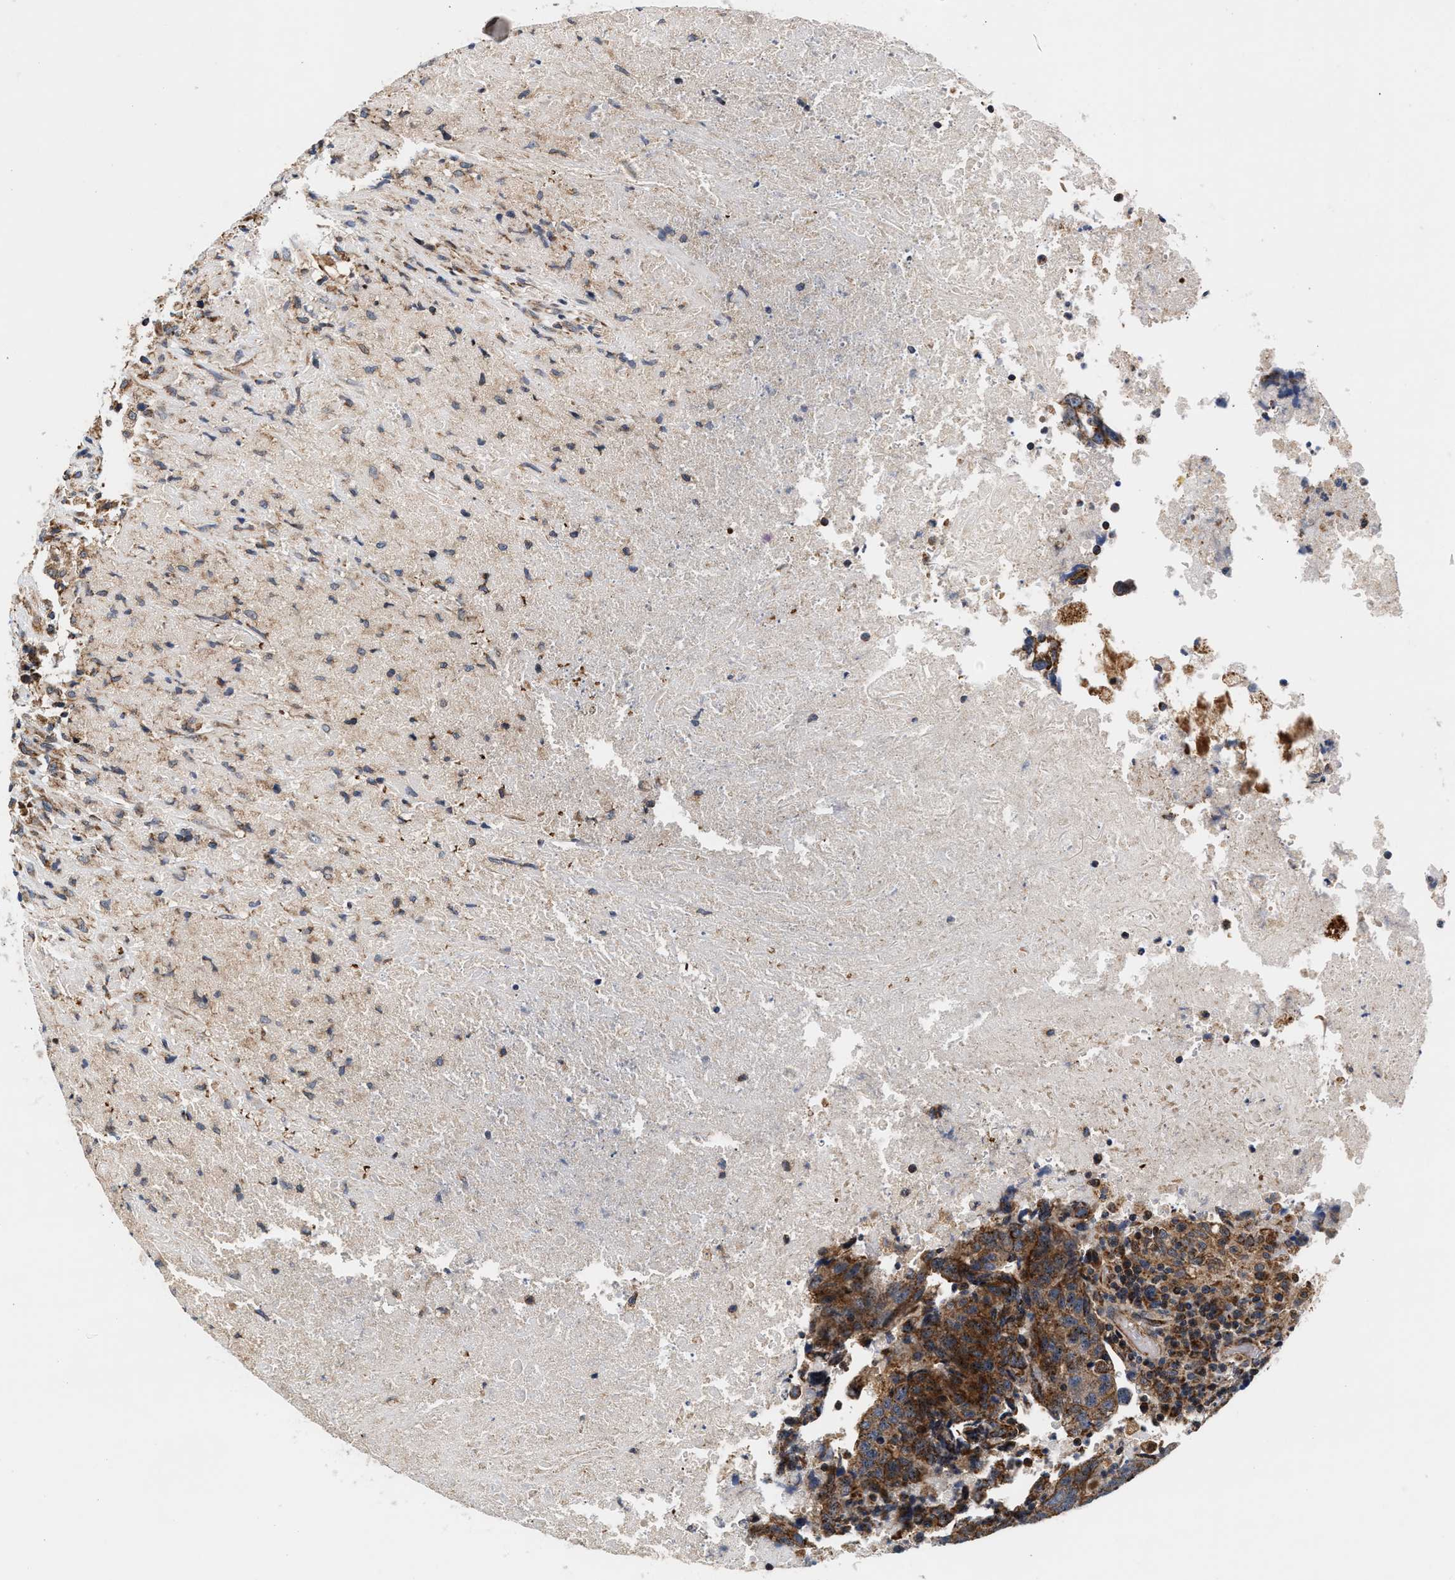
{"staining": {"intensity": "moderate", "quantity": ">75%", "location": "cytoplasmic/membranous"}, "tissue": "testis cancer", "cell_type": "Tumor cells", "image_type": "cancer", "snomed": [{"axis": "morphology", "description": "Necrosis, NOS"}, {"axis": "morphology", "description": "Carcinoma, Embryonal, NOS"}, {"axis": "topography", "description": "Testis"}], "caption": "Embryonal carcinoma (testis) stained with a brown dye displays moderate cytoplasmic/membranous positive staining in about >75% of tumor cells.", "gene": "SGK1", "patient": {"sex": "male", "age": 19}}